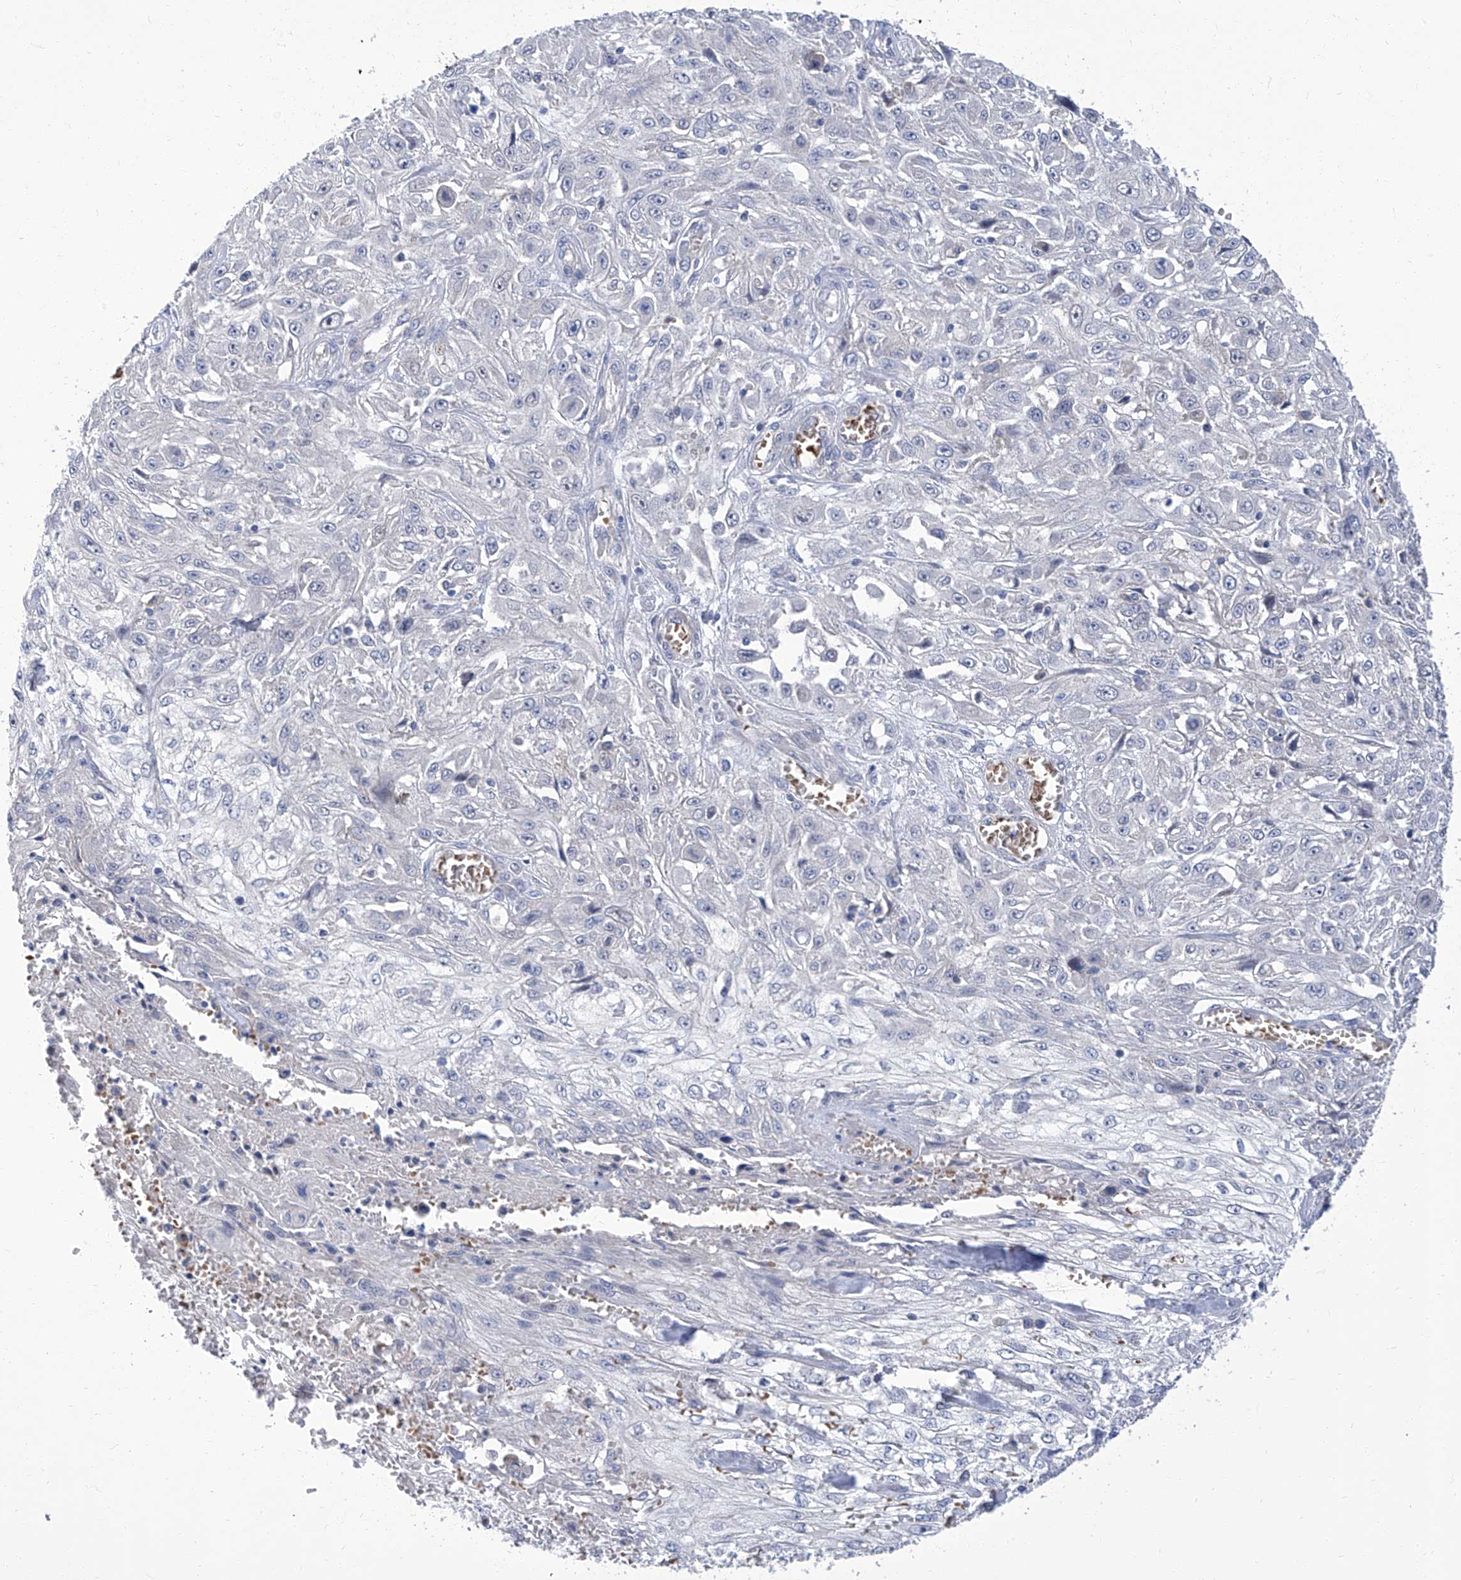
{"staining": {"intensity": "negative", "quantity": "none", "location": "none"}, "tissue": "skin cancer", "cell_type": "Tumor cells", "image_type": "cancer", "snomed": [{"axis": "morphology", "description": "Squamous cell carcinoma, NOS"}, {"axis": "morphology", "description": "Squamous cell carcinoma, metastatic, NOS"}, {"axis": "topography", "description": "Skin"}, {"axis": "topography", "description": "Lymph node"}], "caption": "This is an immunohistochemistry micrograph of human squamous cell carcinoma (skin). There is no positivity in tumor cells.", "gene": "PARD3", "patient": {"sex": "male", "age": 75}}